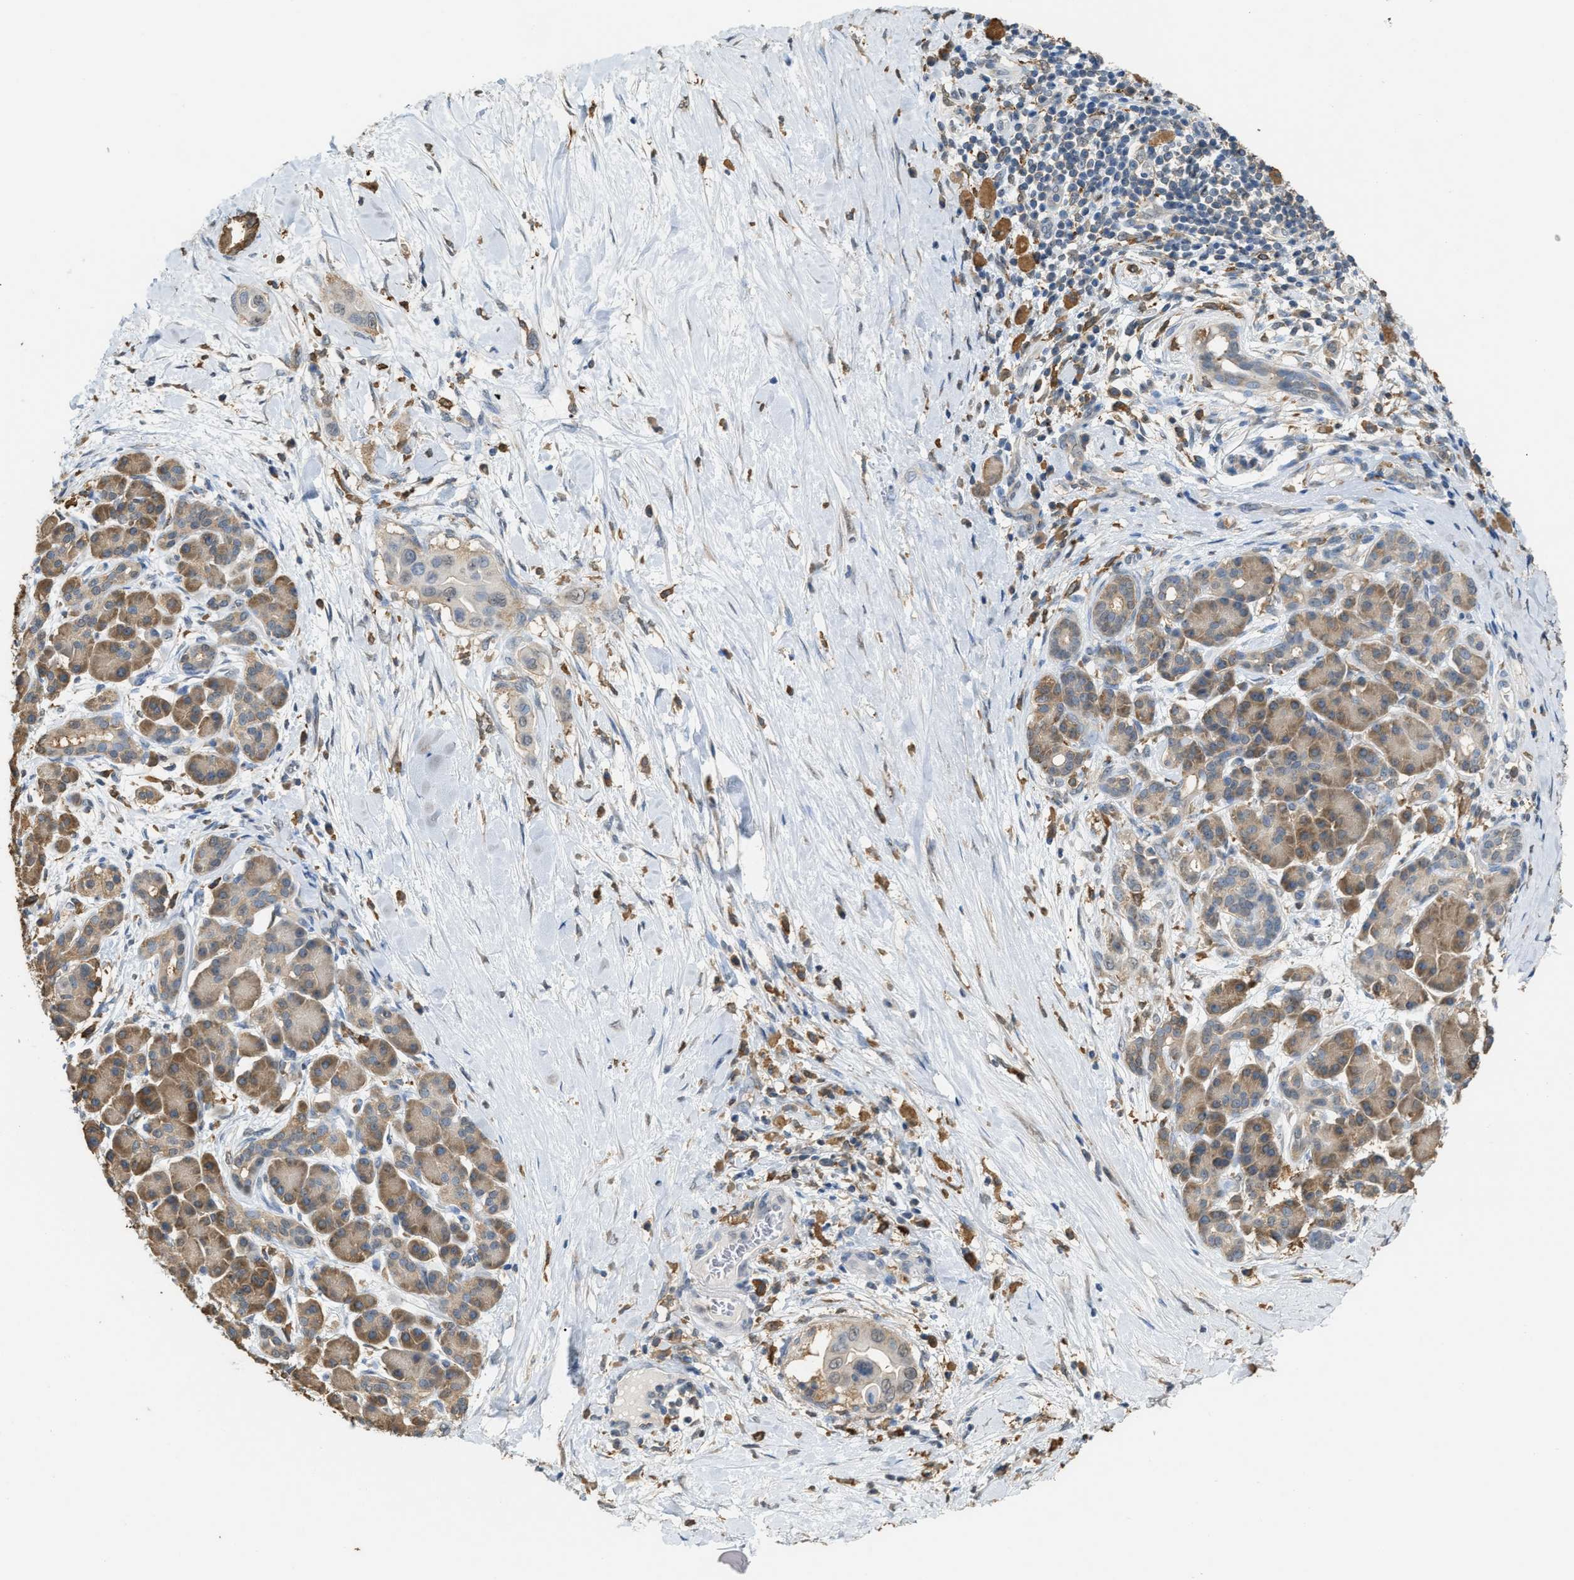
{"staining": {"intensity": "weak", "quantity": "<25%", "location": "cytoplasmic/membranous,nuclear"}, "tissue": "pancreatic cancer", "cell_type": "Tumor cells", "image_type": "cancer", "snomed": [{"axis": "morphology", "description": "Adenocarcinoma, NOS"}, {"axis": "topography", "description": "Pancreas"}], "caption": "An immunohistochemistry (IHC) histopathology image of adenocarcinoma (pancreatic) is shown. There is no staining in tumor cells of adenocarcinoma (pancreatic).", "gene": "GCN1", "patient": {"sex": "male", "age": 55}}